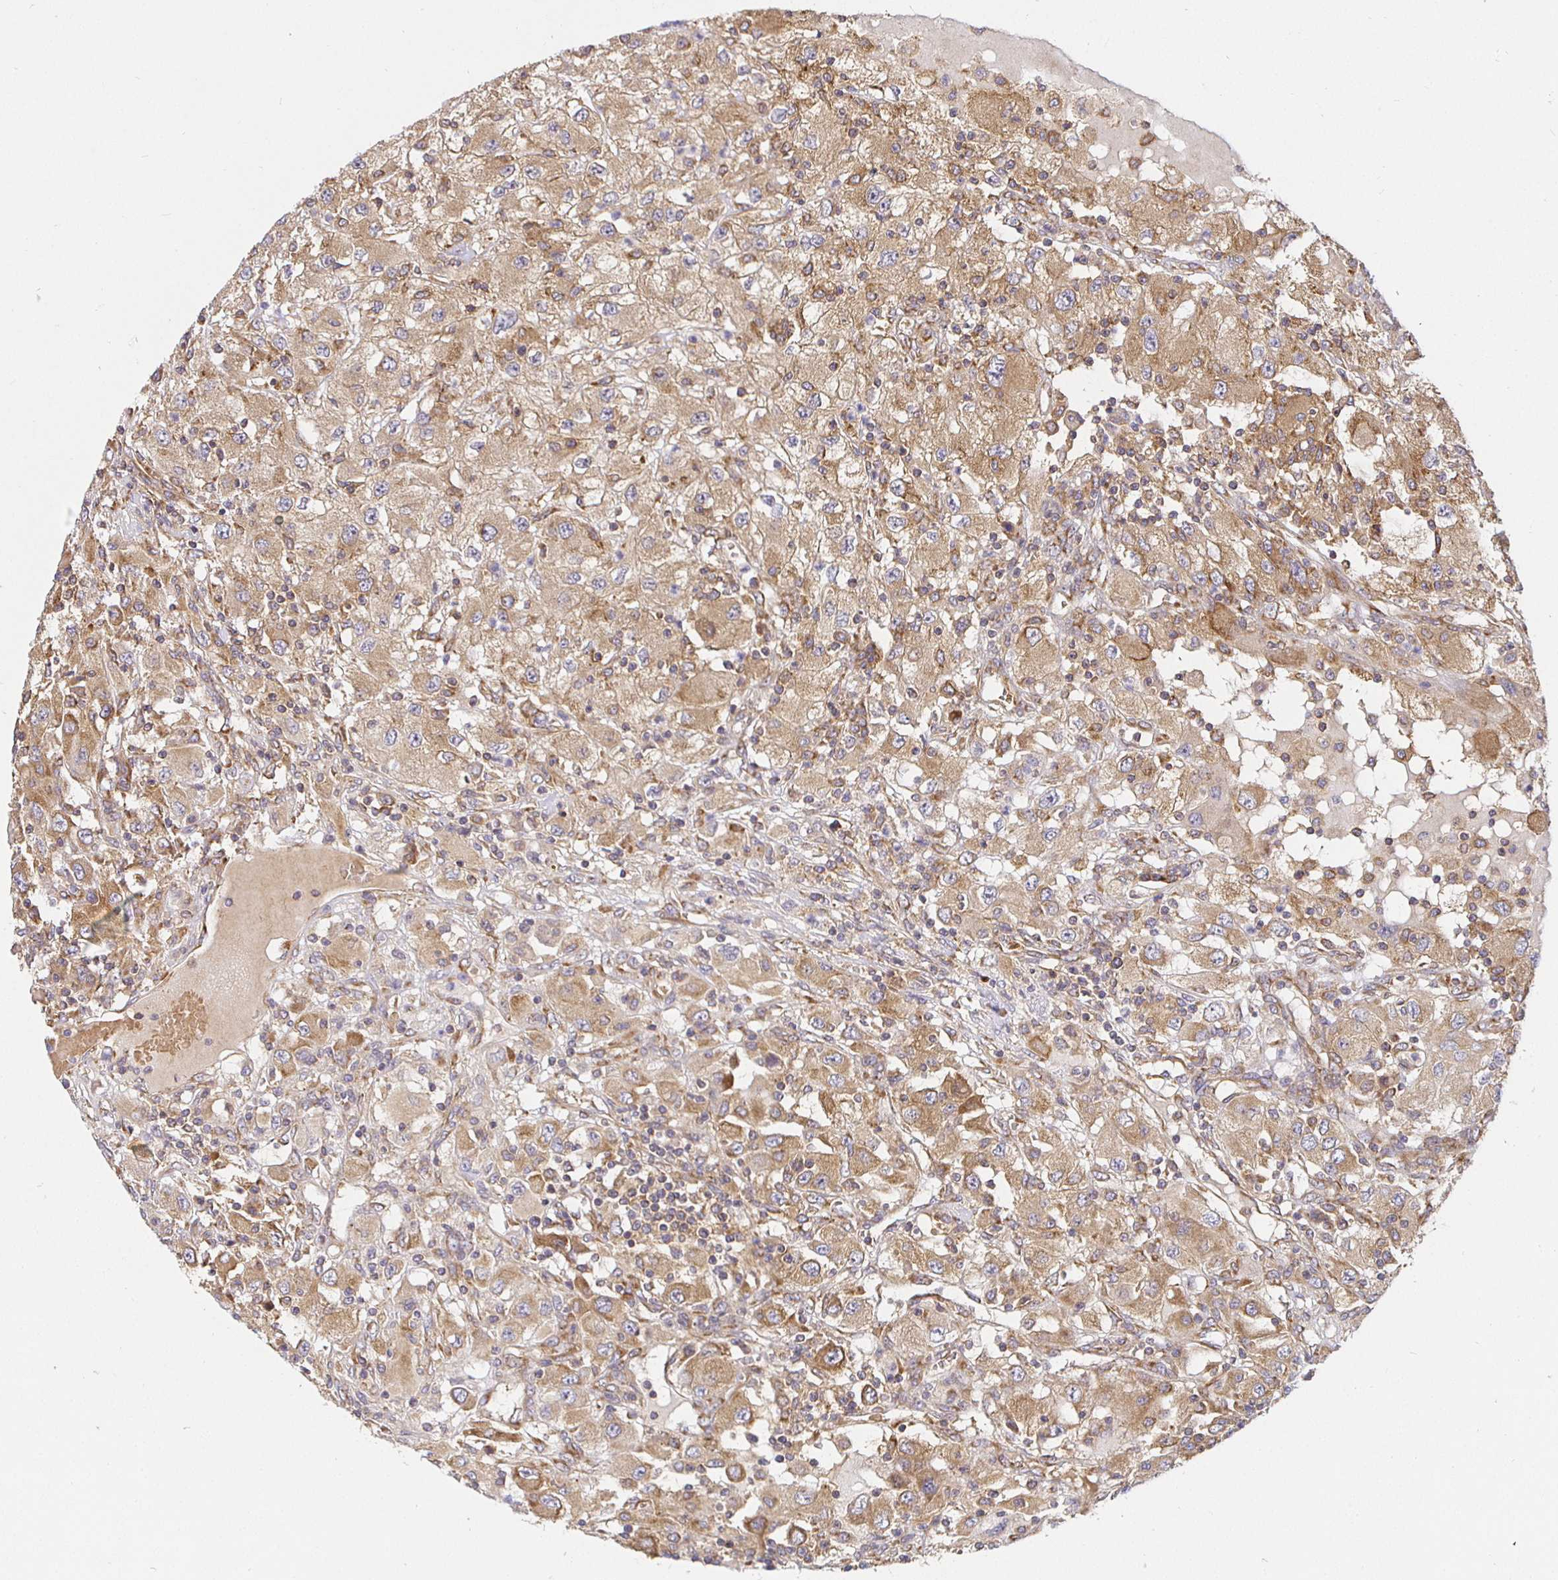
{"staining": {"intensity": "weak", "quantity": ">75%", "location": "cytoplasmic/membranous"}, "tissue": "renal cancer", "cell_type": "Tumor cells", "image_type": "cancer", "snomed": [{"axis": "morphology", "description": "Adenocarcinoma, NOS"}, {"axis": "topography", "description": "Kidney"}], "caption": "Tumor cells reveal low levels of weak cytoplasmic/membranous positivity in approximately >75% of cells in human renal cancer.", "gene": "IRAK1", "patient": {"sex": "female", "age": 67}}